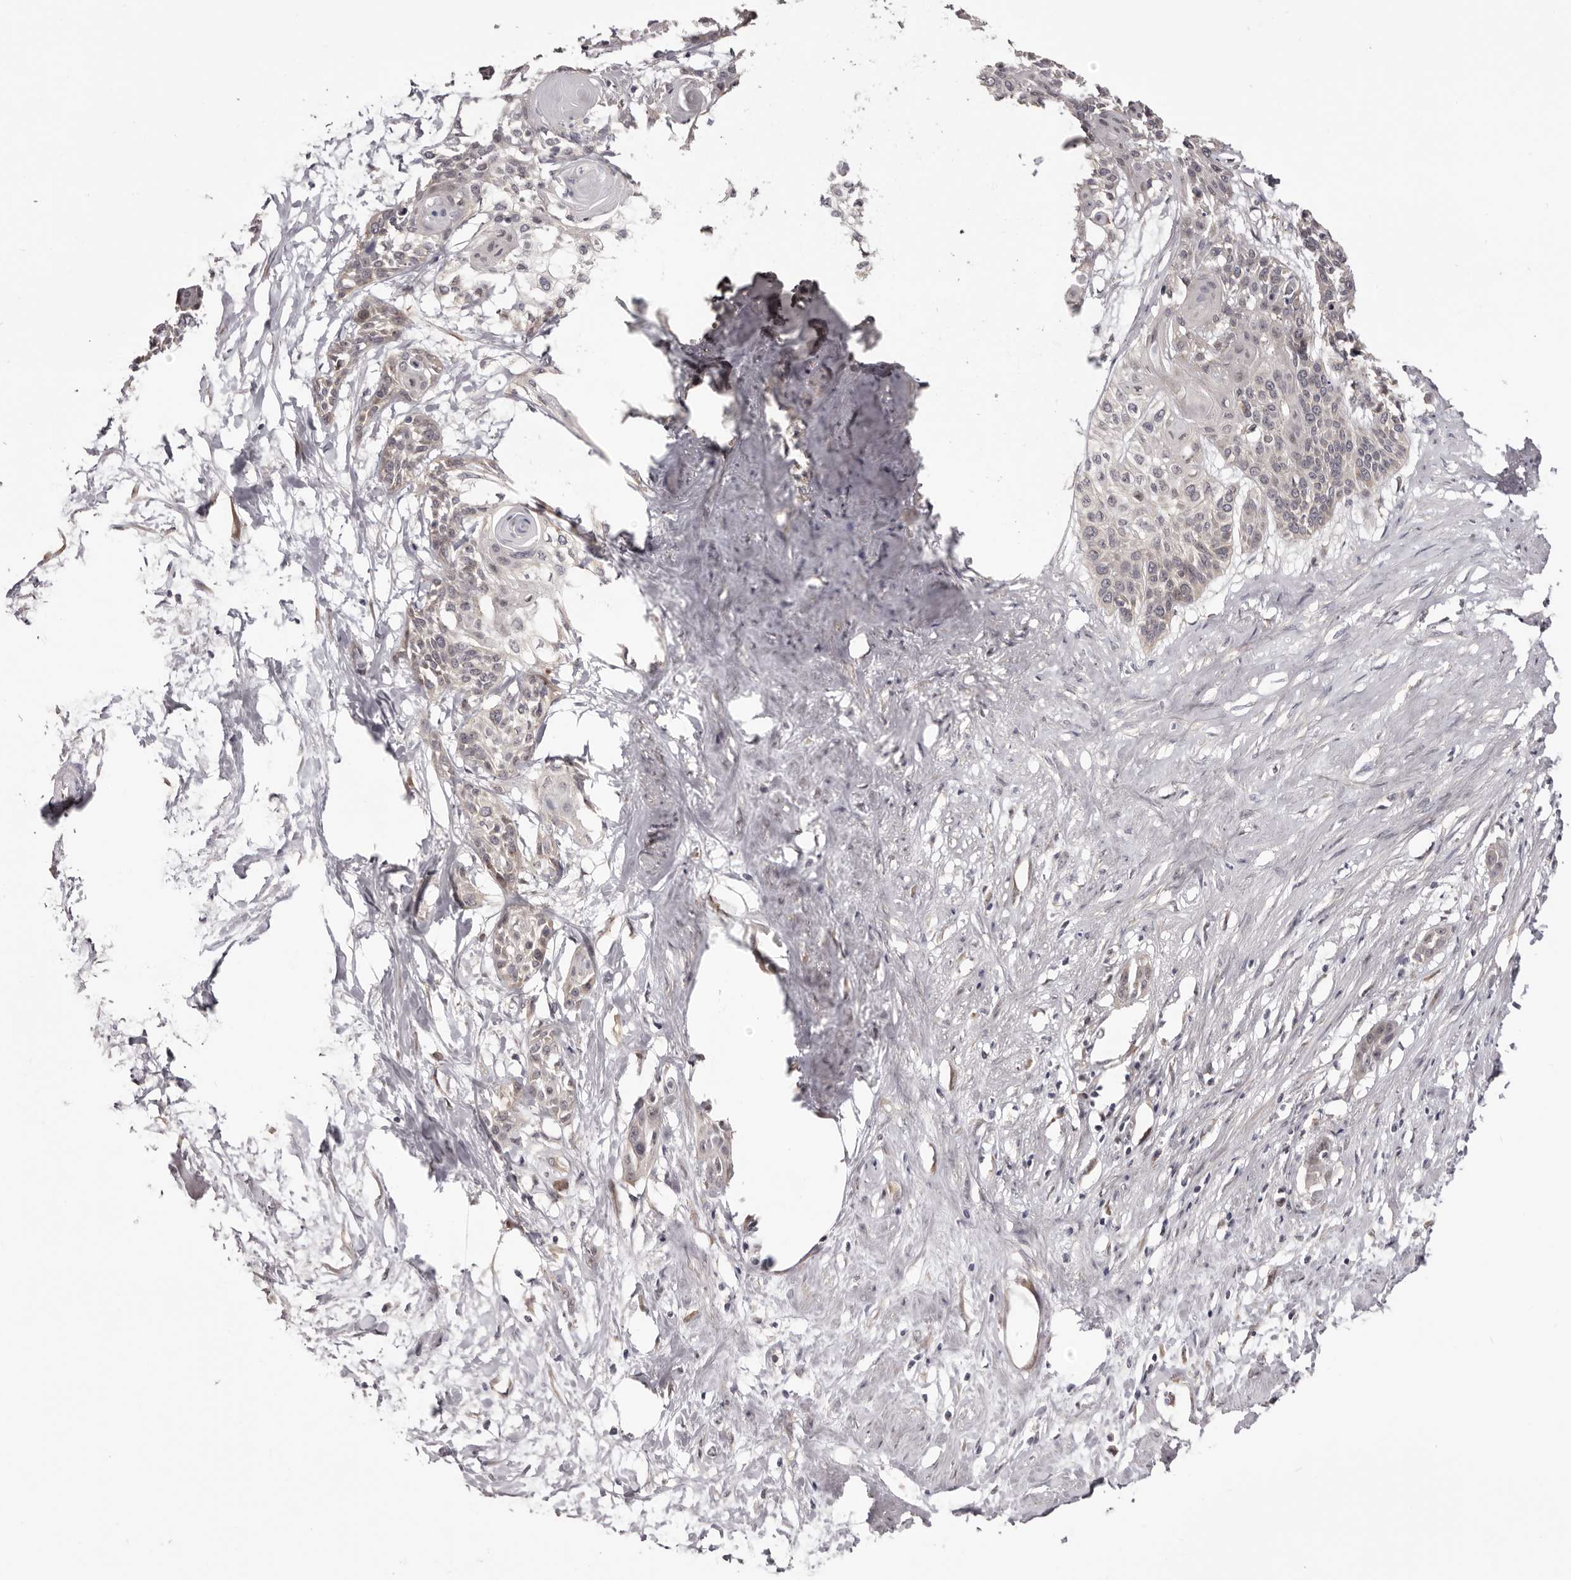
{"staining": {"intensity": "negative", "quantity": "none", "location": "none"}, "tissue": "cervical cancer", "cell_type": "Tumor cells", "image_type": "cancer", "snomed": [{"axis": "morphology", "description": "Squamous cell carcinoma, NOS"}, {"axis": "topography", "description": "Cervix"}], "caption": "This image is of squamous cell carcinoma (cervical) stained with IHC to label a protein in brown with the nuclei are counter-stained blue. There is no positivity in tumor cells.", "gene": "NOL12", "patient": {"sex": "female", "age": 57}}